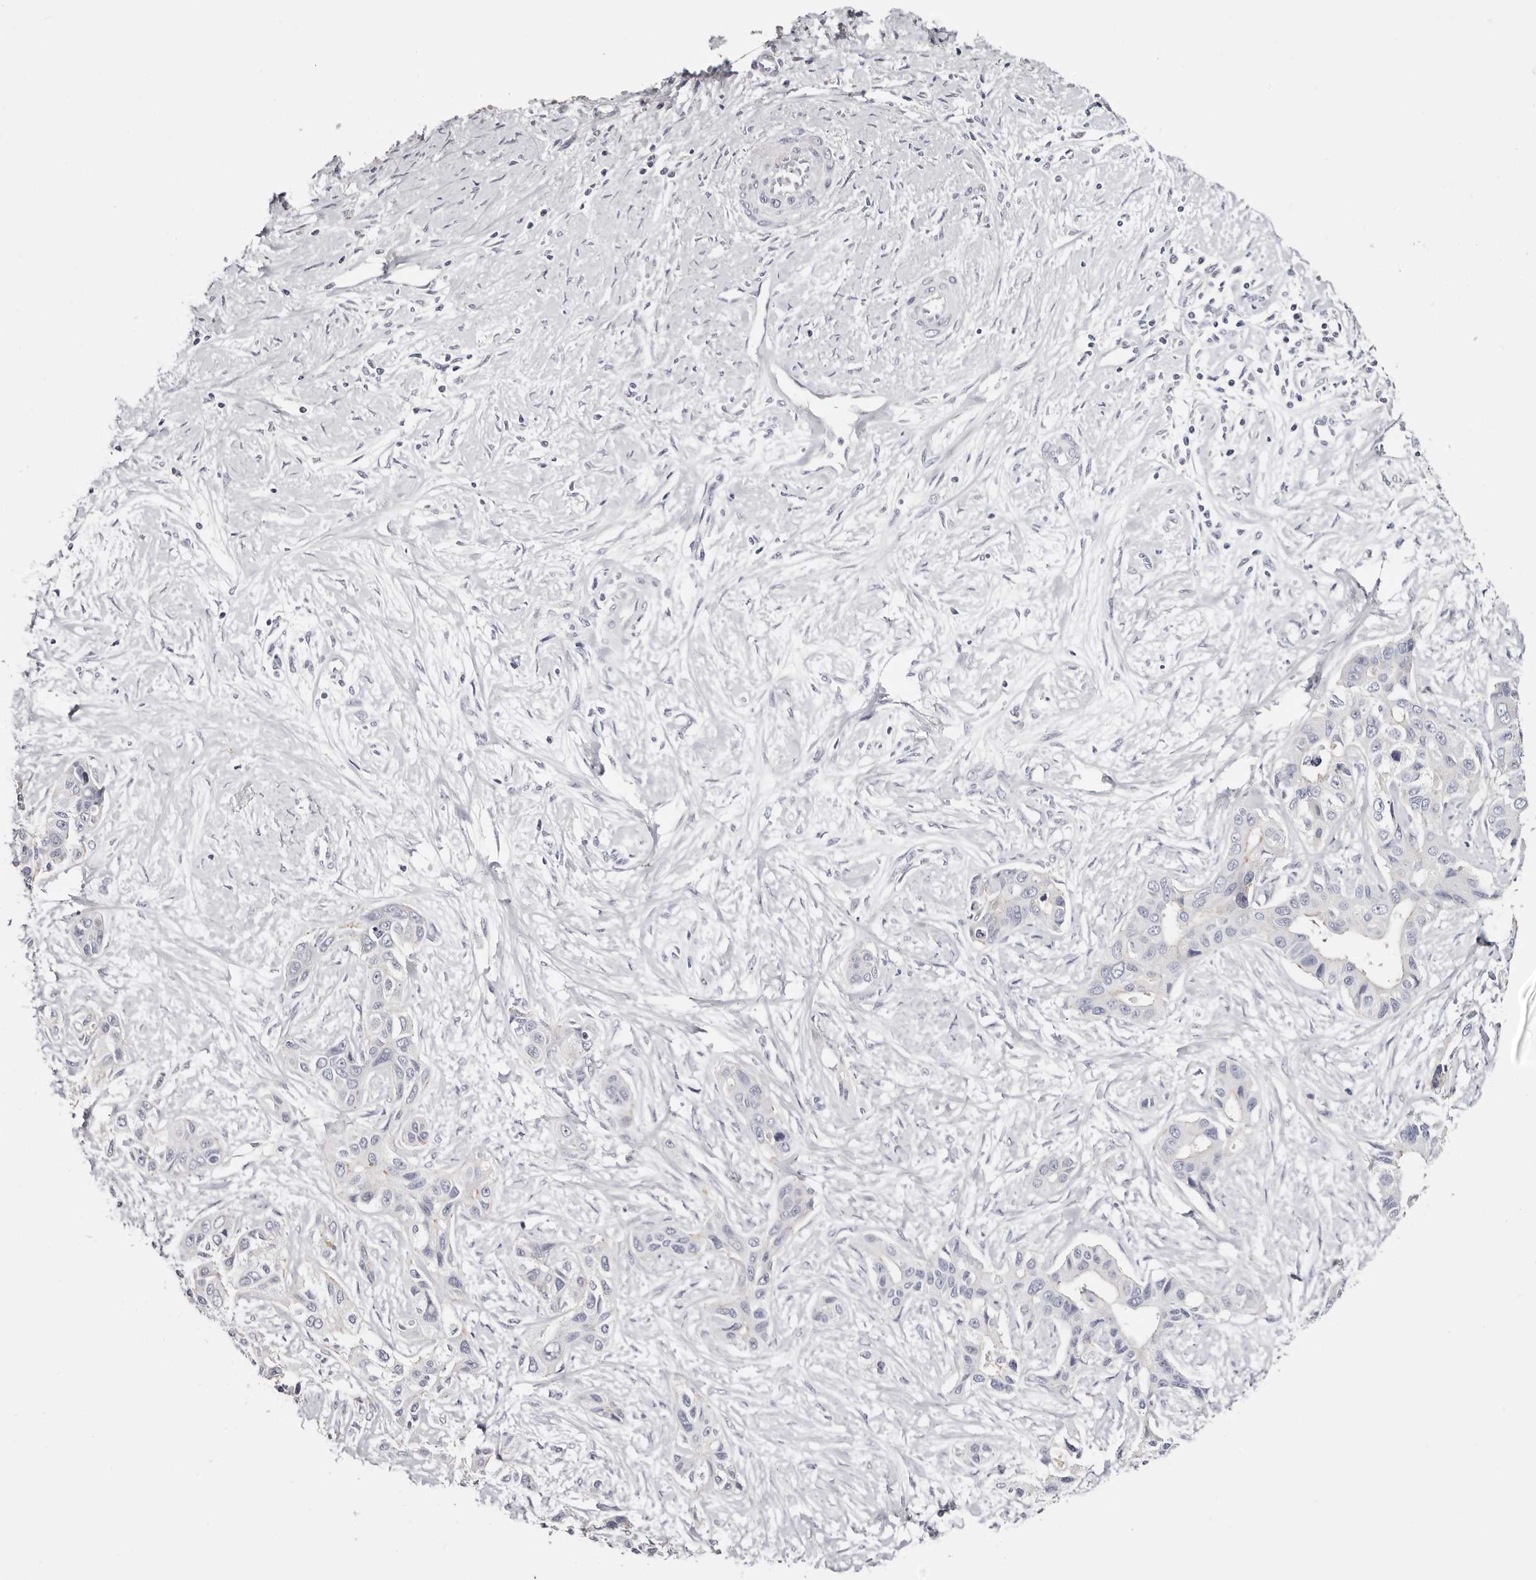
{"staining": {"intensity": "negative", "quantity": "none", "location": "none"}, "tissue": "liver cancer", "cell_type": "Tumor cells", "image_type": "cancer", "snomed": [{"axis": "morphology", "description": "Cholangiocarcinoma"}, {"axis": "topography", "description": "Liver"}], "caption": "Immunohistochemistry of liver cholangiocarcinoma shows no staining in tumor cells.", "gene": "ROM1", "patient": {"sex": "male", "age": 59}}